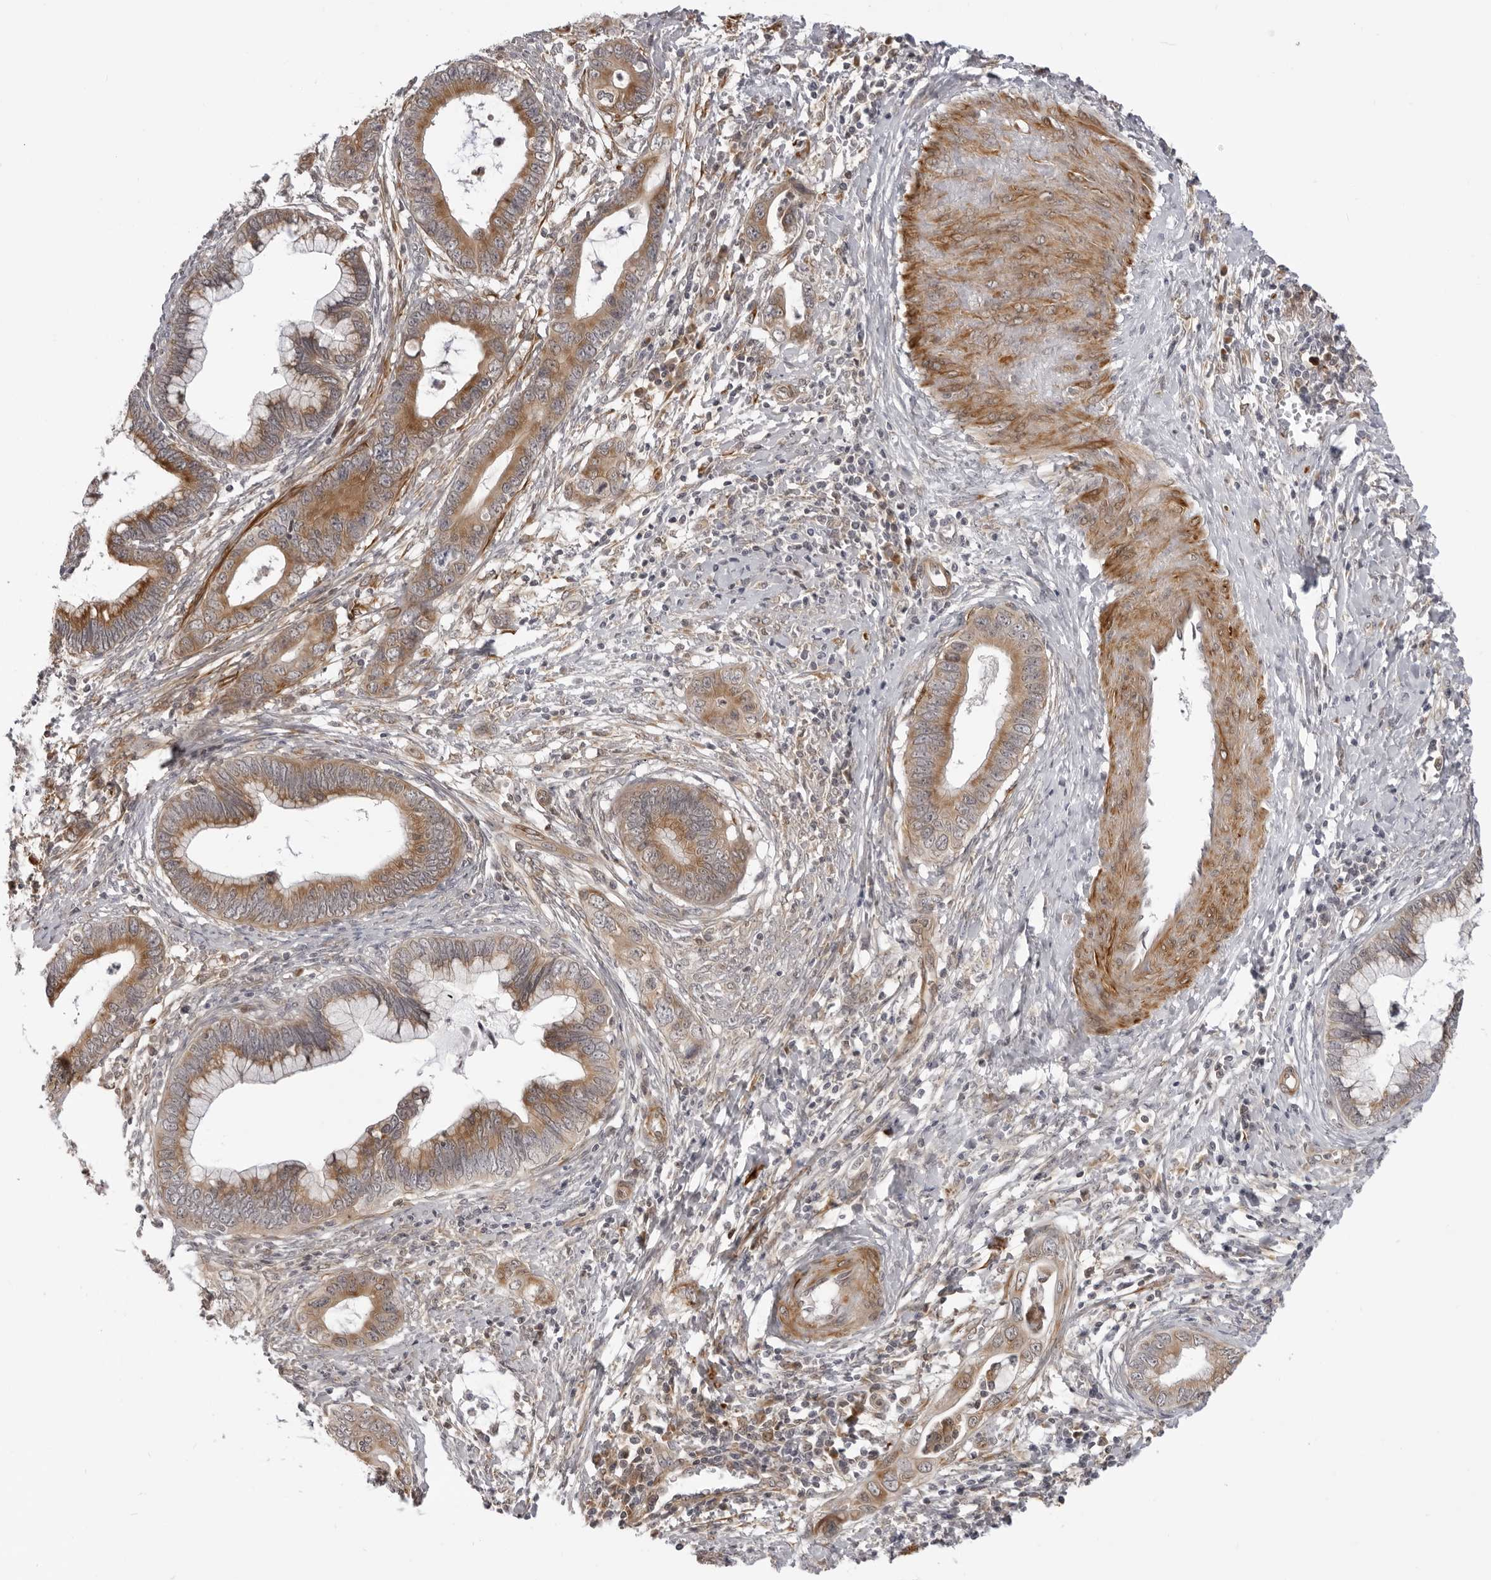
{"staining": {"intensity": "moderate", "quantity": ">75%", "location": "cytoplasmic/membranous"}, "tissue": "cervical cancer", "cell_type": "Tumor cells", "image_type": "cancer", "snomed": [{"axis": "morphology", "description": "Adenocarcinoma, NOS"}, {"axis": "topography", "description": "Cervix"}], "caption": "Tumor cells exhibit moderate cytoplasmic/membranous expression in about >75% of cells in cervical adenocarcinoma.", "gene": "SRGAP2", "patient": {"sex": "female", "age": 44}}